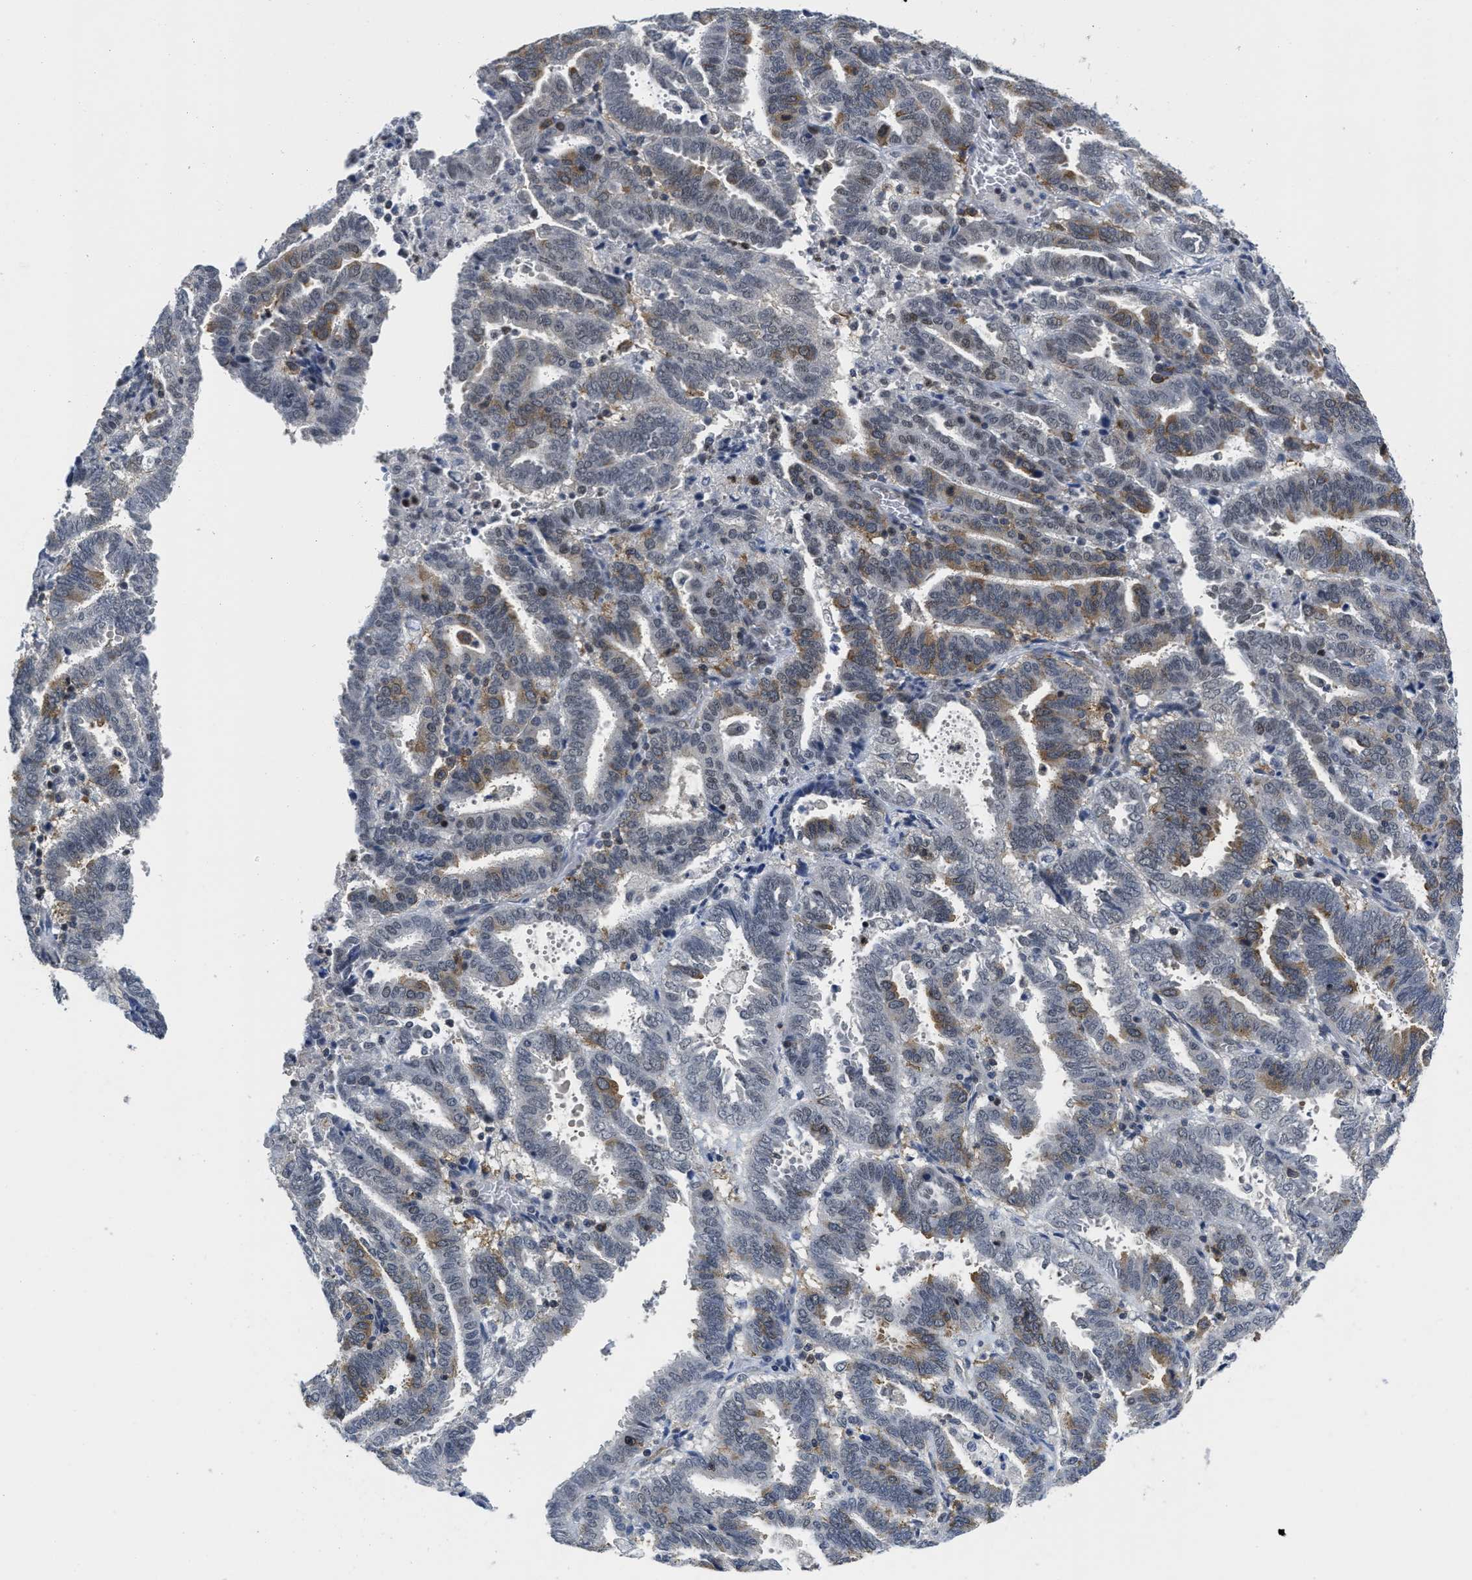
{"staining": {"intensity": "moderate", "quantity": "25%-75%", "location": "cytoplasmic/membranous"}, "tissue": "endometrial cancer", "cell_type": "Tumor cells", "image_type": "cancer", "snomed": [{"axis": "morphology", "description": "Adenocarcinoma, NOS"}, {"axis": "topography", "description": "Uterus"}], "caption": "The image shows a brown stain indicating the presence of a protein in the cytoplasmic/membranous of tumor cells in endometrial cancer (adenocarcinoma). Nuclei are stained in blue.", "gene": "HIF1A", "patient": {"sex": "female", "age": 83}}